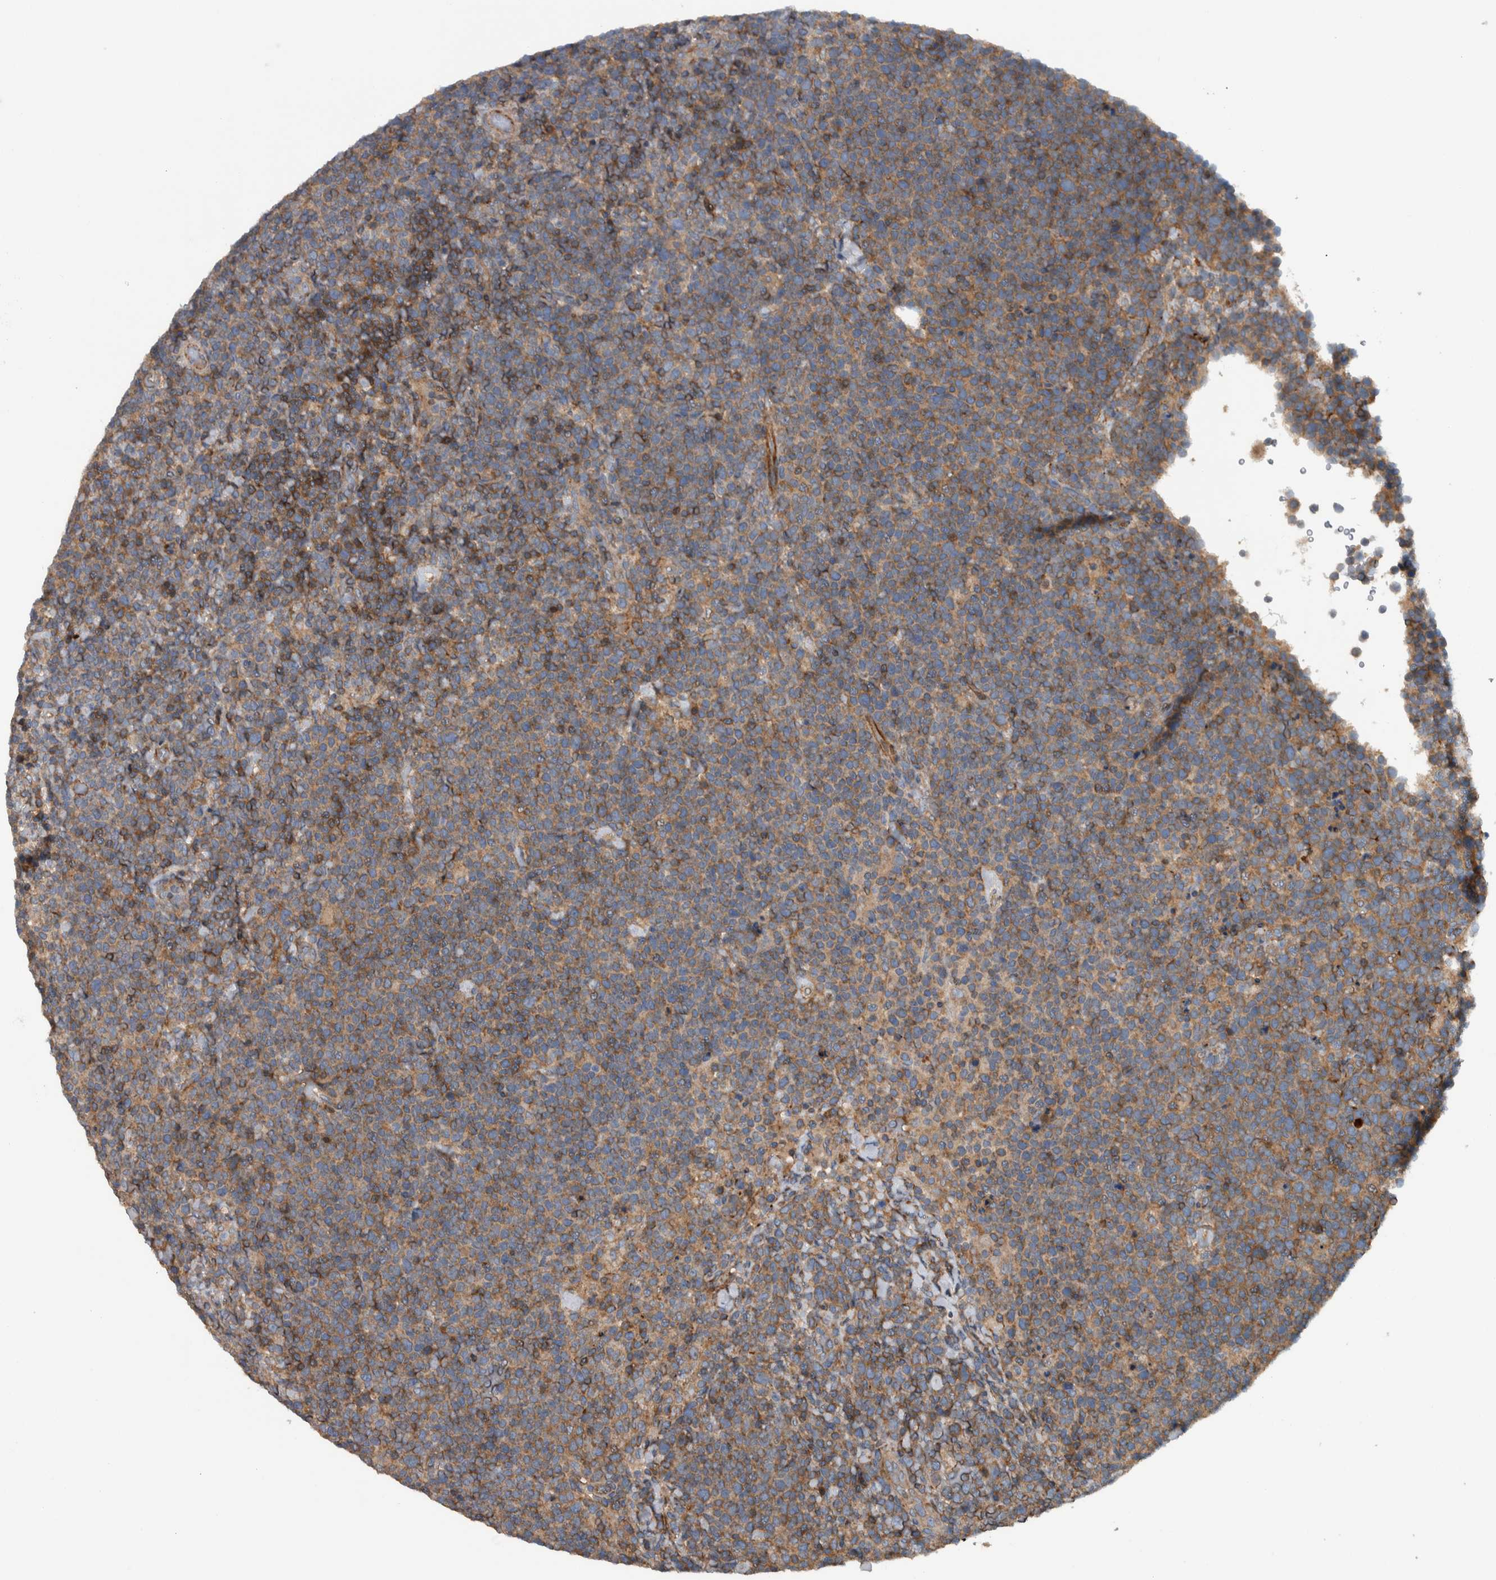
{"staining": {"intensity": "moderate", "quantity": ">75%", "location": "cytoplasmic/membranous"}, "tissue": "lymphoma", "cell_type": "Tumor cells", "image_type": "cancer", "snomed": [{"axis": "morphology", "description": "Malignant lymphoma, non-Hodgkin's type, High grade"}, {"axis": "topography", "description": "Lymph node"}], "caption": "The histopathology image displays immunohistochemical staining of lymphoma. There is moderate cytoplasmic/membranous expression is identified in approximately >75% of tumor cells. The staining was performed using DAB (3,3'-diaminobenzidine), with brown indicating positive protein expression. Nuclei are stained blue with hematoxylin.", "gene": "BAIAP2L1", "patient": {"sex": "male", "age": 61}}